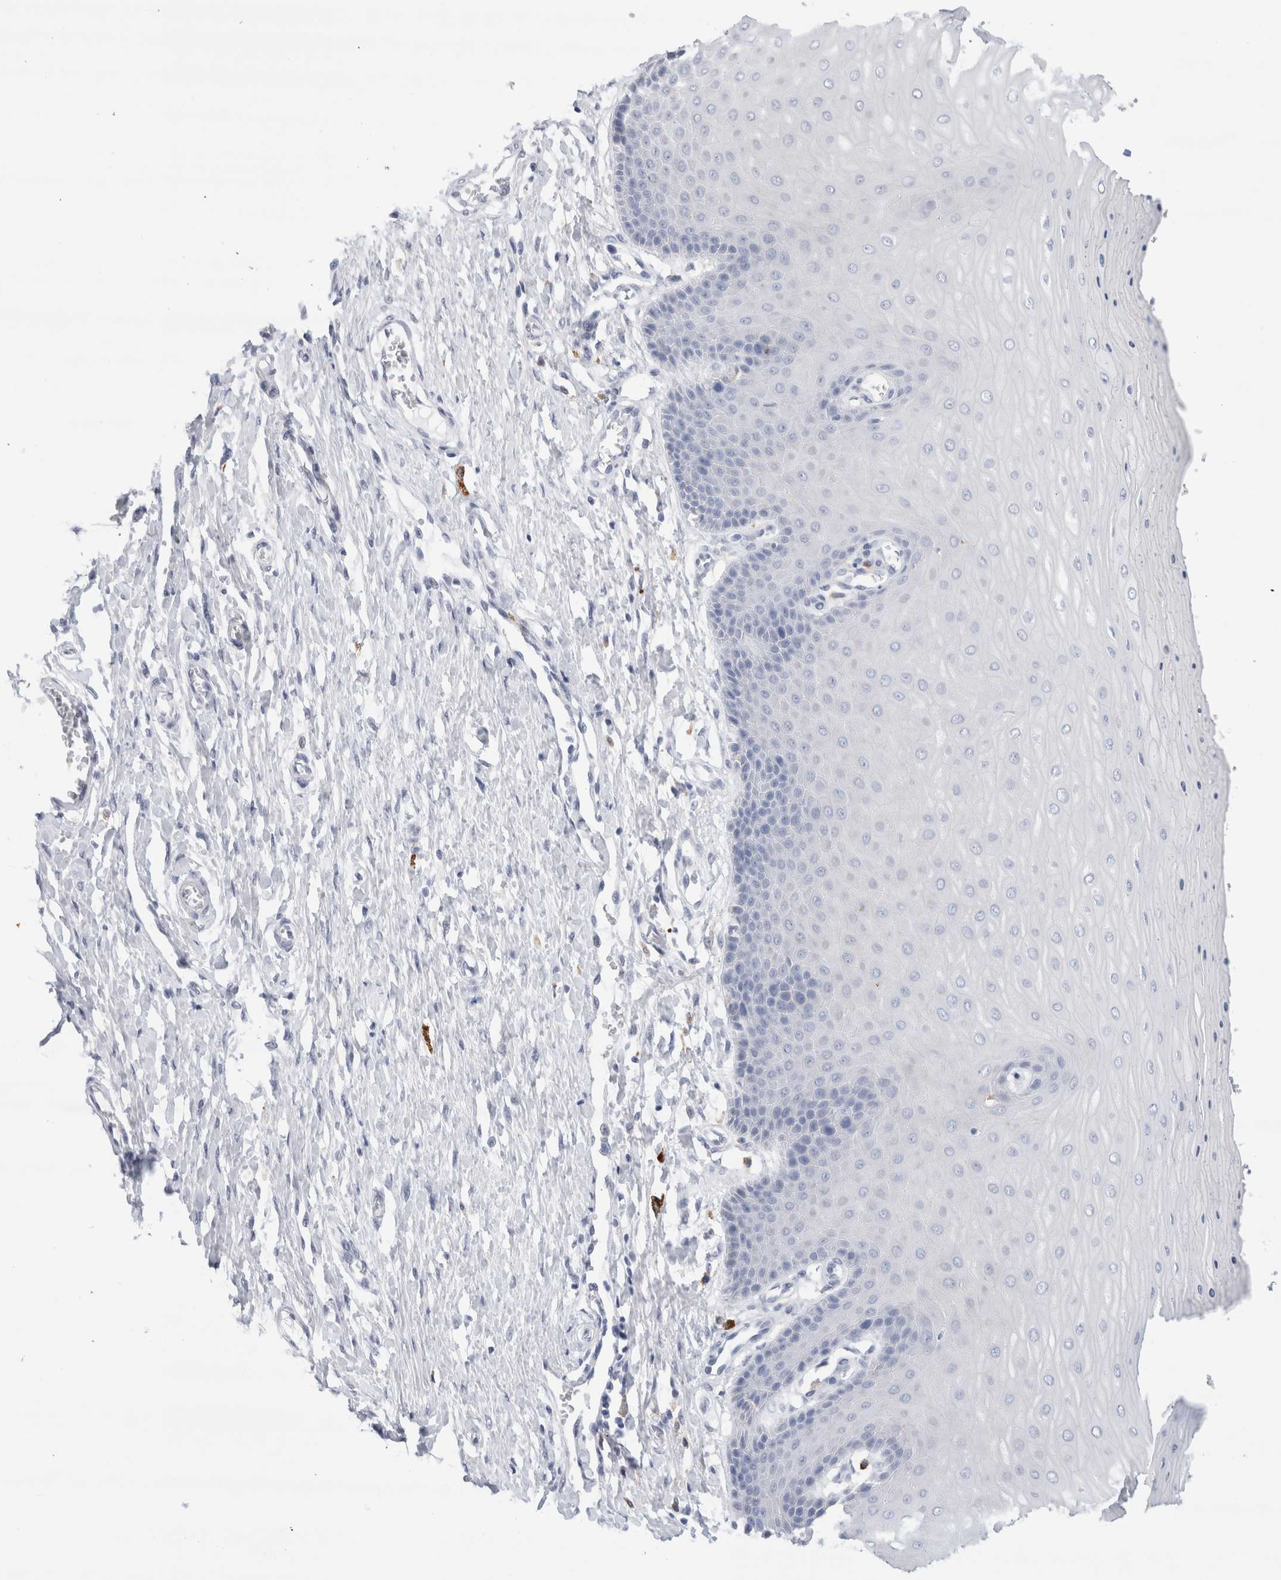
{"staining": {"intensity": "negative", "quantity": "none", "location": "none"}, "tissue": "cervix", "cell_type": "Glandular cells", "image_type": "normal", "snomed": [{"axis": "morphology", "description": "Normal tissue, NOS"}, {"axis": "topography", "description": "Cervix"}], "caption": "Cervix stained for a protein using IHC exhibits no positivity glandular cells.", "gene": "SLC22A12", "patient": {"sex": "female", "age": 55}}